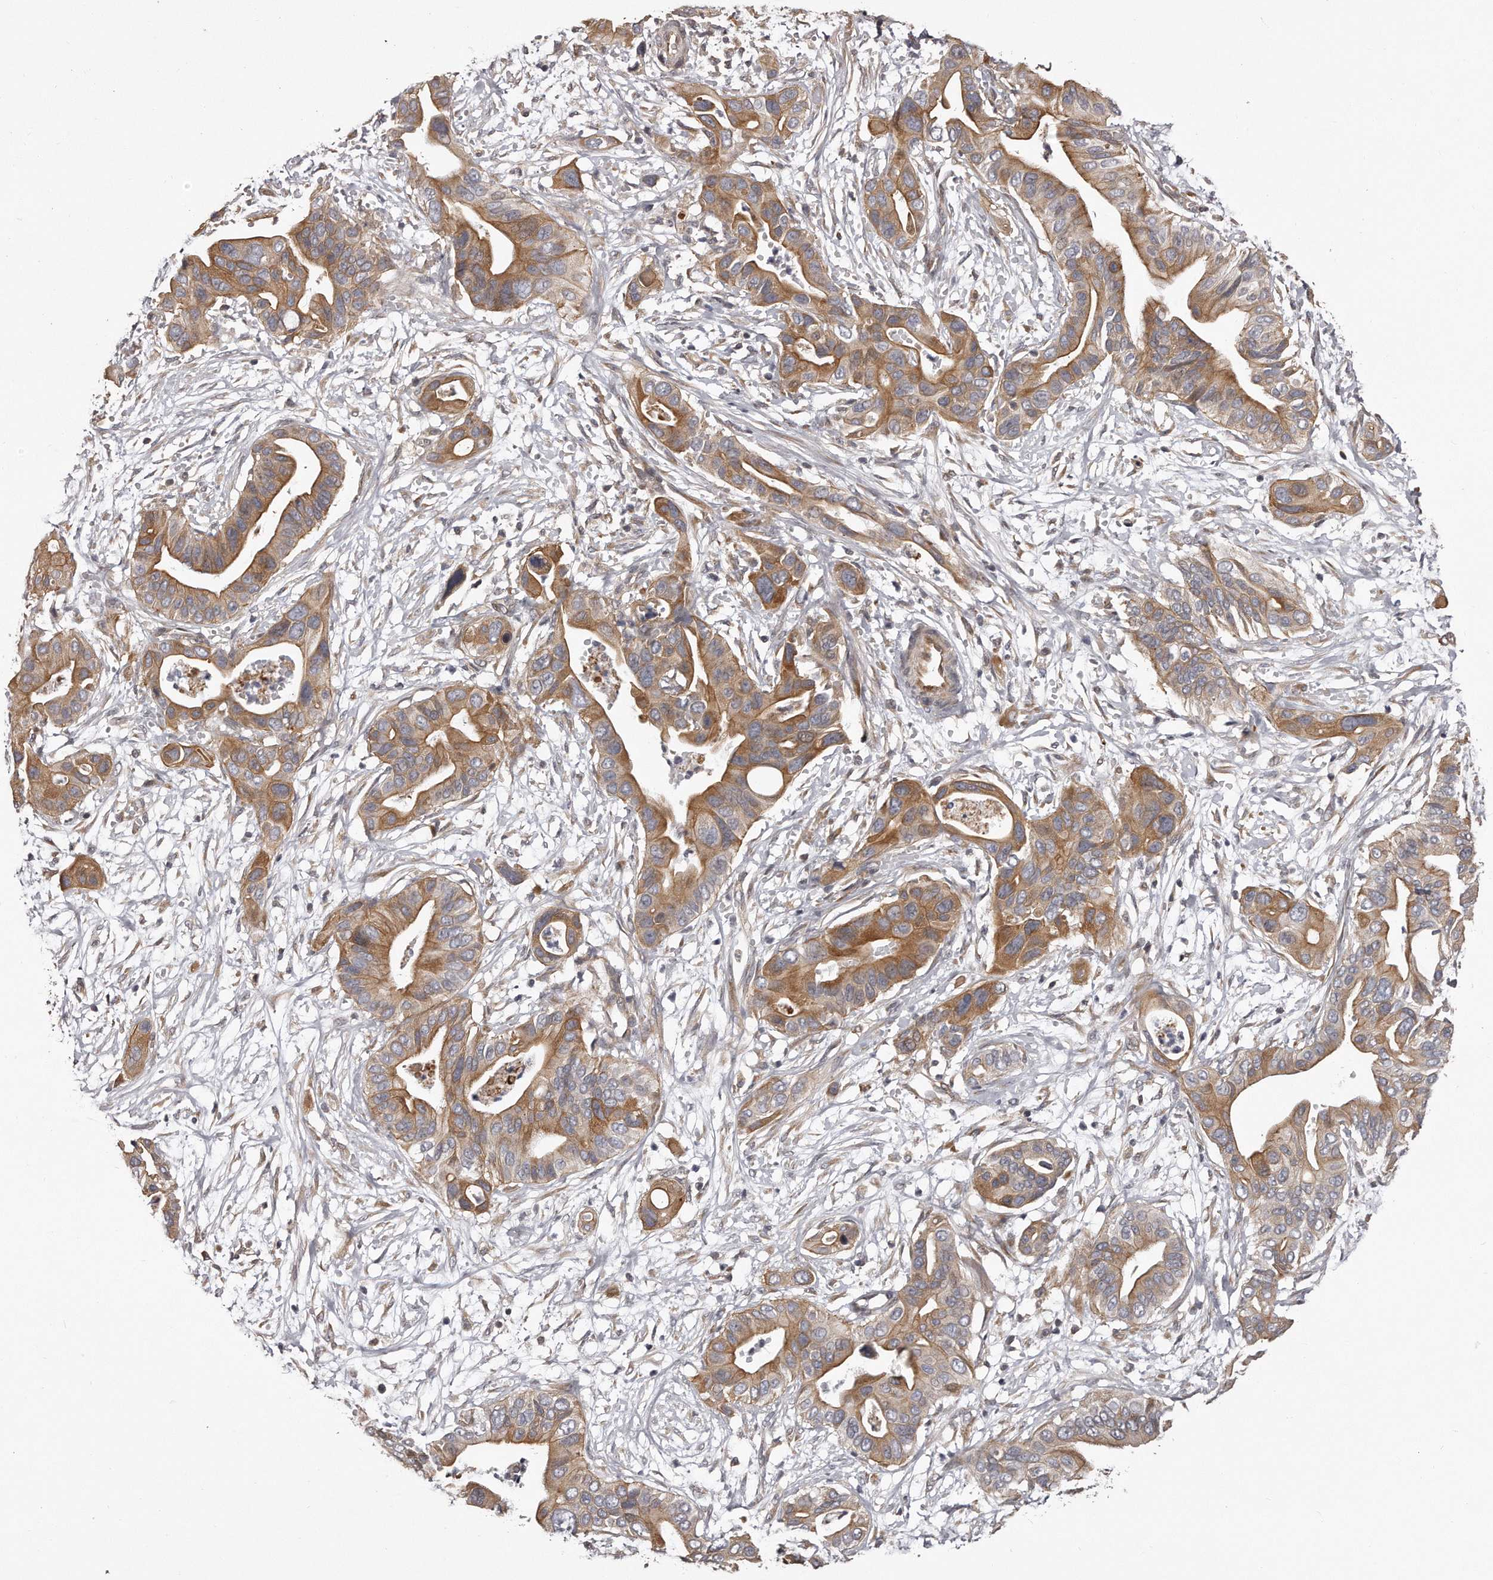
{"staining": {"intensity": "moderate", "quantity": ">75%", "location": "cytoplasmic/membranous"}, "tissue": "pancreatic cancer", "cell_type": "Tumor cells", "image_type": "cancer", "snomed": [{"axis": "morphology", "description": "Adenocarcinoma, NOS"}, {"axis": "topography", "description": "Pancreas"}], "caption": "High-power microscopy captured an immunohistochemistry micrograph of pancreatic adenocarcinoma, revealing moderate cytoplasmic/membranous positivity in about >75% of tumor cells.", "gene": "TRAPPC14", "patient": {"sex": "male", "age": 66}}